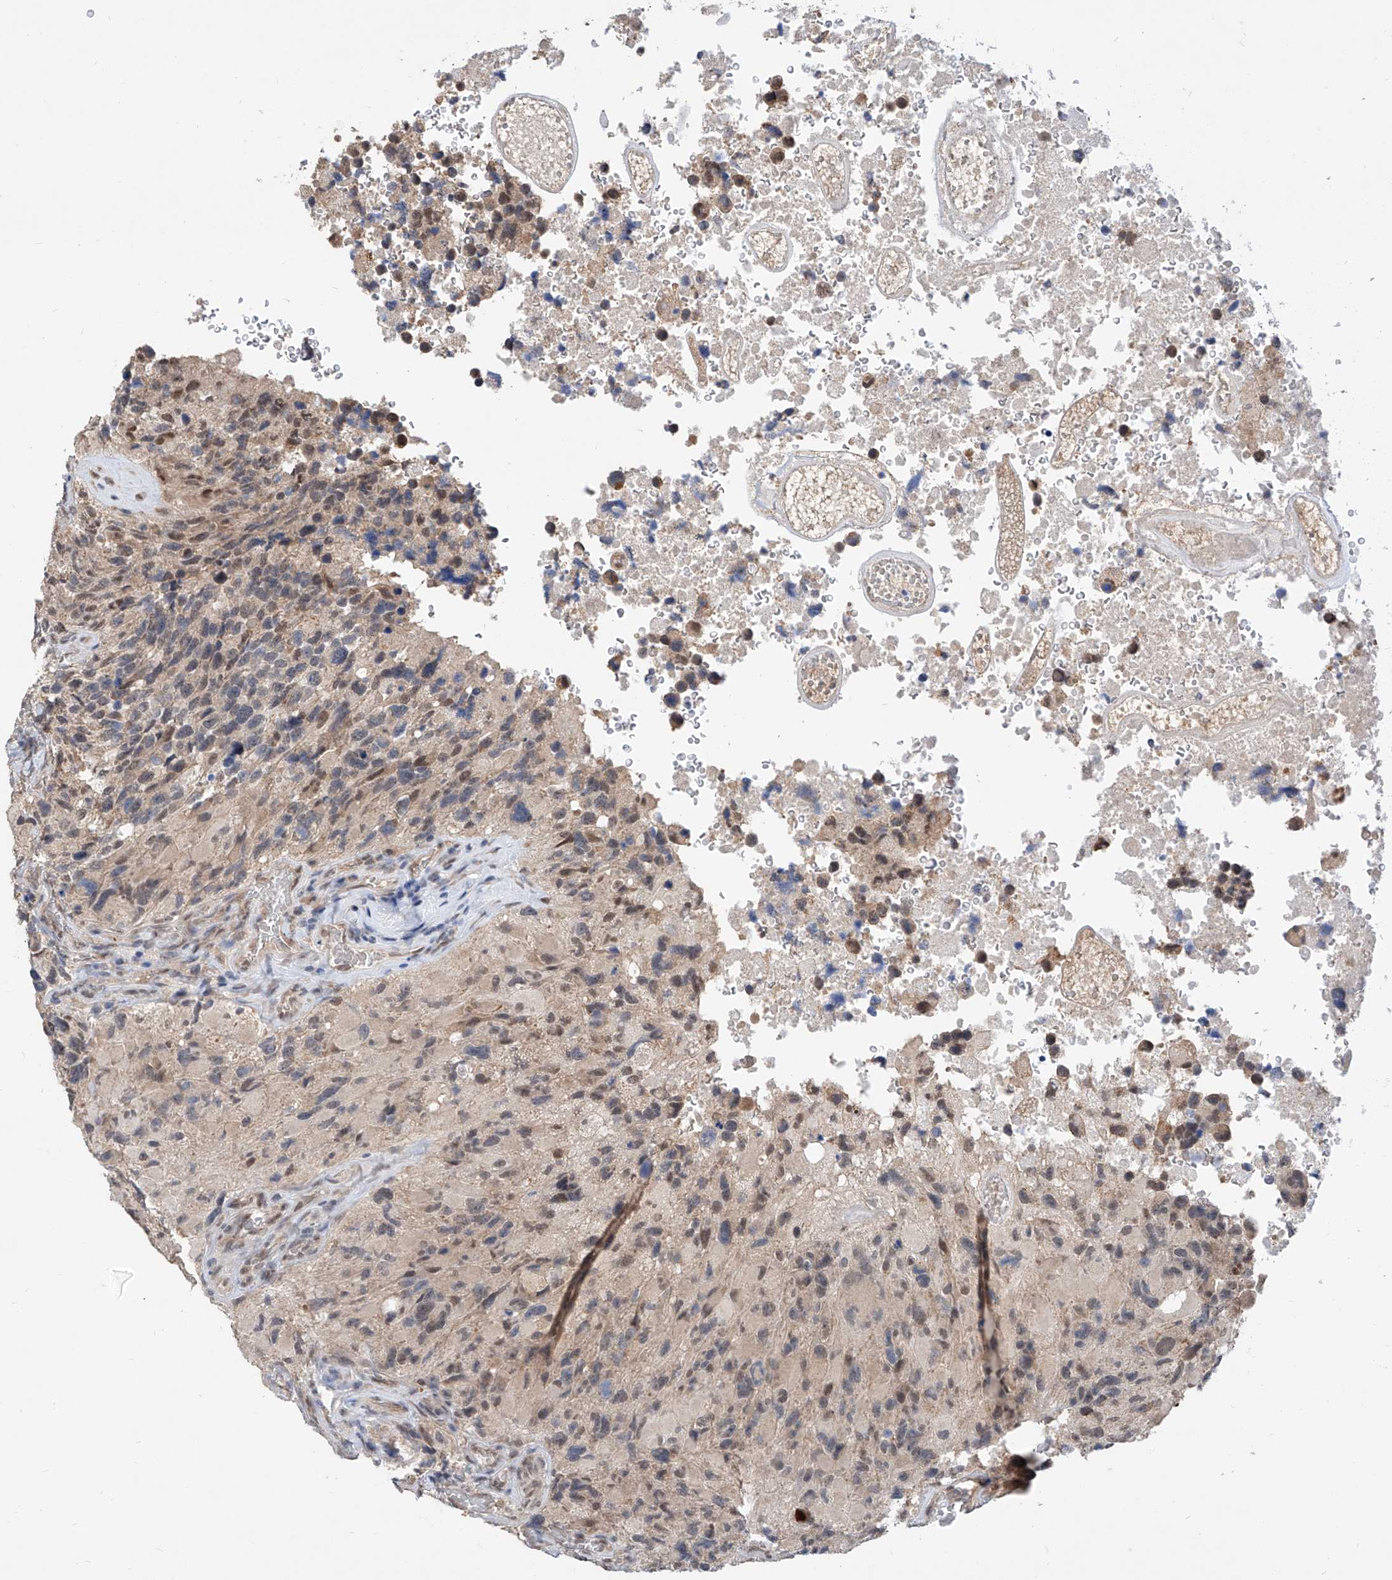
{"staining": {"intensity": "weak", "quantity": "<25%", "location": "nuclear"}, "tissue": "glioma", "cell_type": "Tumor cells", "image_type": "cancer", "snomed": [{"axis": "morphology", "description": "Glioma, malignant, High grade"}, {"axis": "topography", "description": "Brain"}], "caption": "Immunohistochemical staining of glioma demonstrates no significant expression in tumor cells. (Stains: DAB IHC with hematoxylin counter stain, Microscopy: brightfield microscopy at high magnification).", "gene": "CARMIL3", "patient": {"sex": "male", "age": 69}}